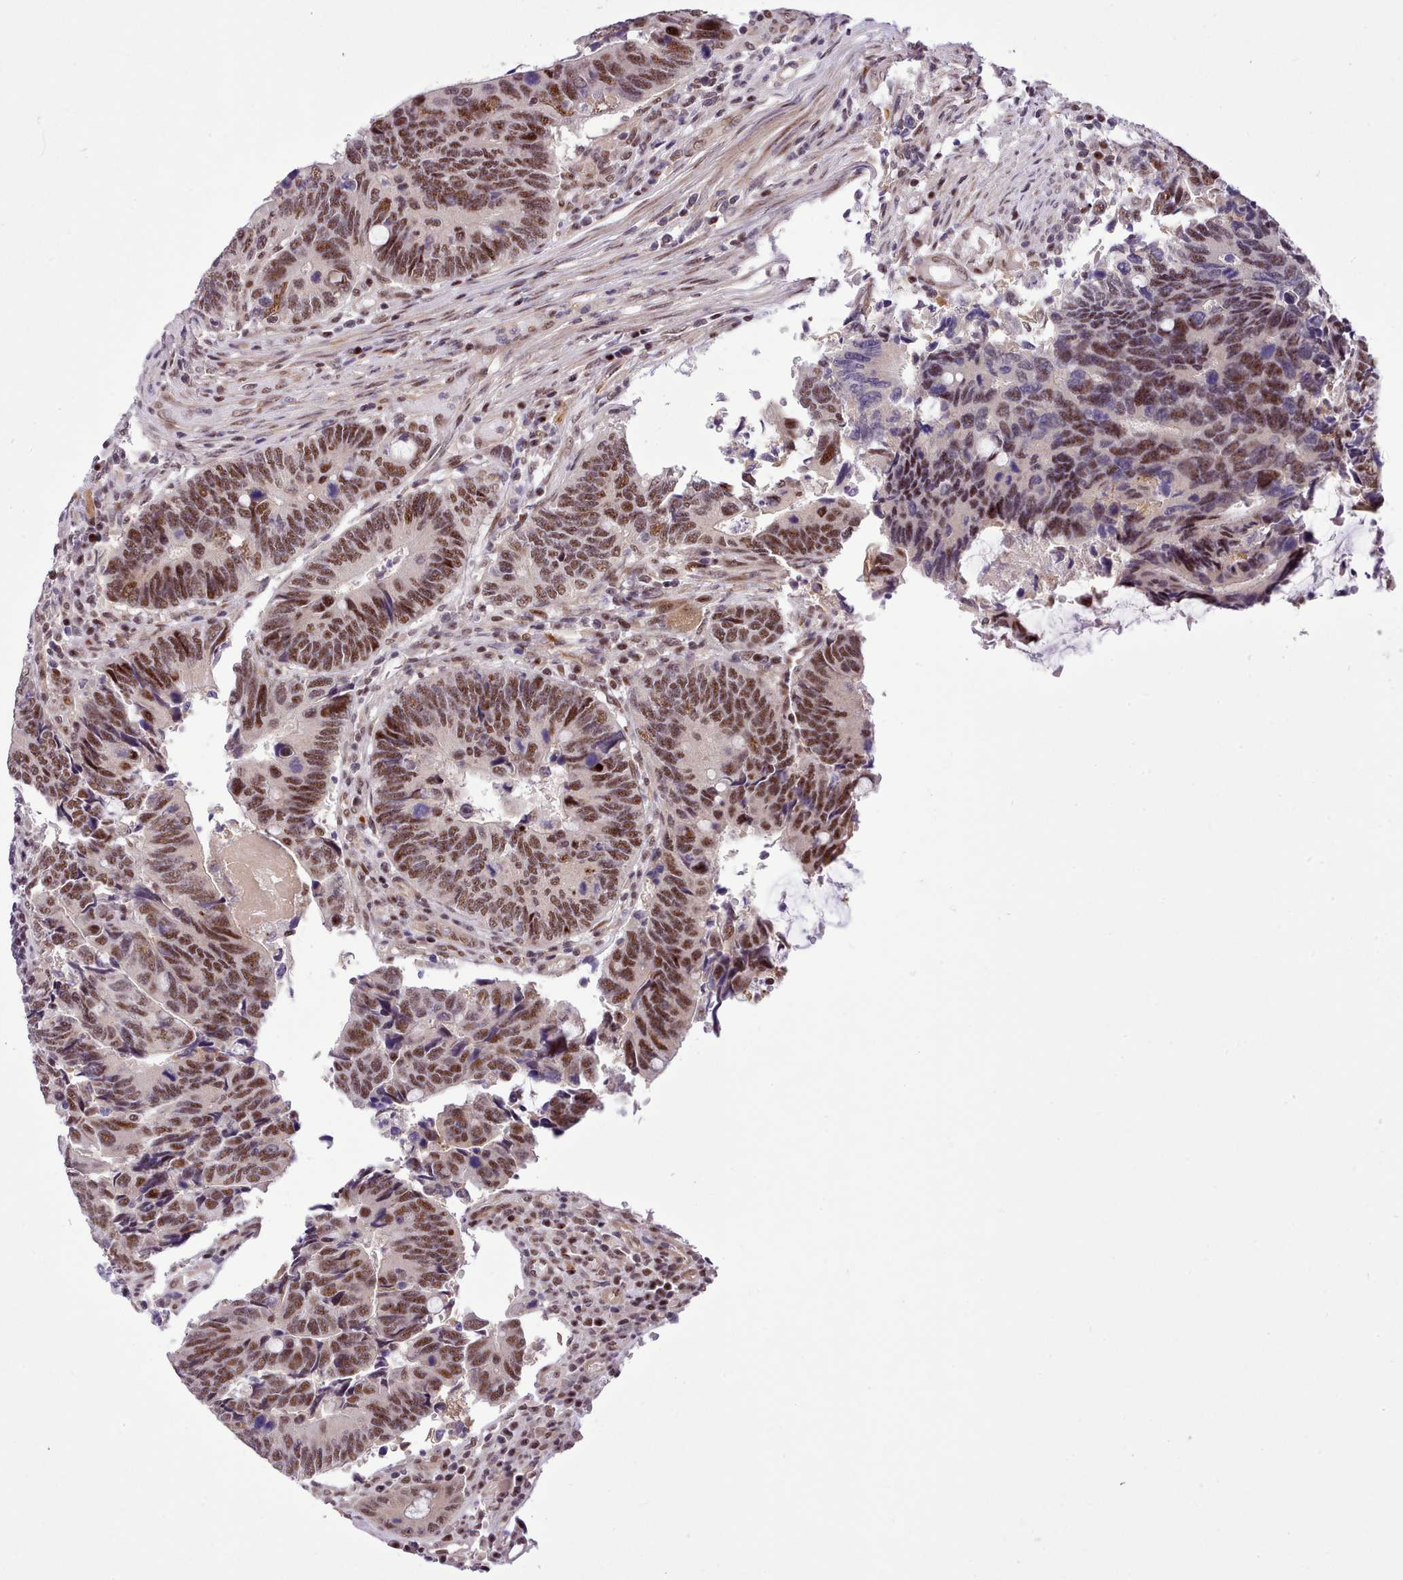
{"staining": {"intensity": "strong", "quantity": ">75%", "location": "nuclear"}, "tissue": "colorectal cancer", "cell_type": "Tumor cells", "image_type": "cancer", "snomed": [{"axis": "morphology", "description": "Adenocarcinoma, NOS"}, {"axis": "topography", "description": "Colon"}], "caption": "The micrograph exhibits a brown stain indicating the presence of a protein in the nuclear of tumor cells in colorectal cancer (adenocarcinoma).", "gene": "HOXB7", "patient": {"sex": "male", "age": 87}}